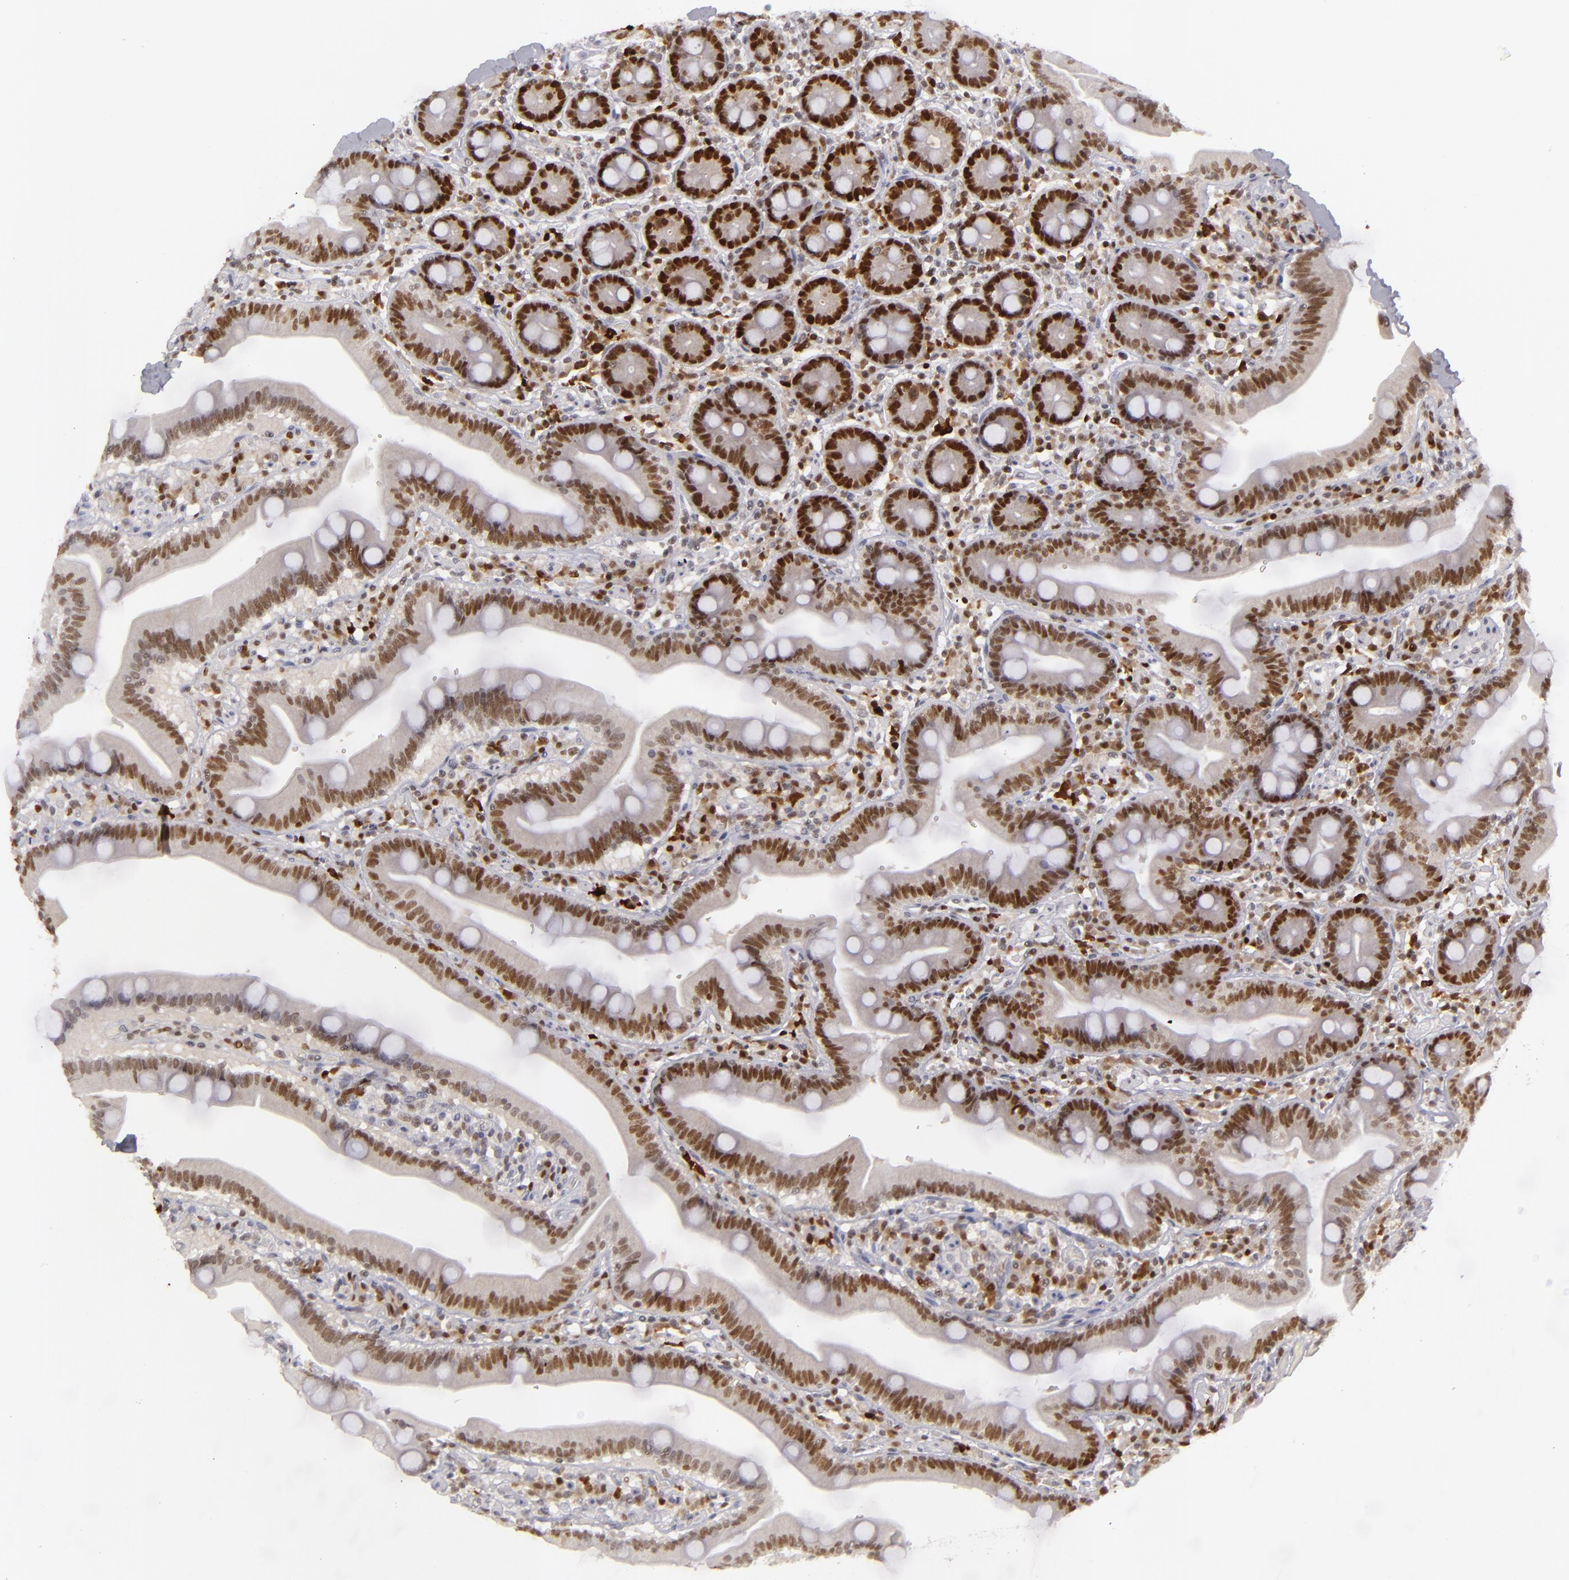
{"staining": {"intensity": "strong", "quantity": ">75%", "location": "nuclear"}, "tissue": "duodenum", "cell_type": "Glandular cells", "image_type": "normal", "snomed": [{"axis": "morphology", "description": "Normal tissue, NOS"}, {"axis": "topography", "description": "Duodenum"}], "caption": "Benign duodenum shows strong nuclear expression in about >75% of glandular cells, visualized by immunohistochemistry.", "gene": "FEN1", "patient": {"sex": "male", "age": 66}}